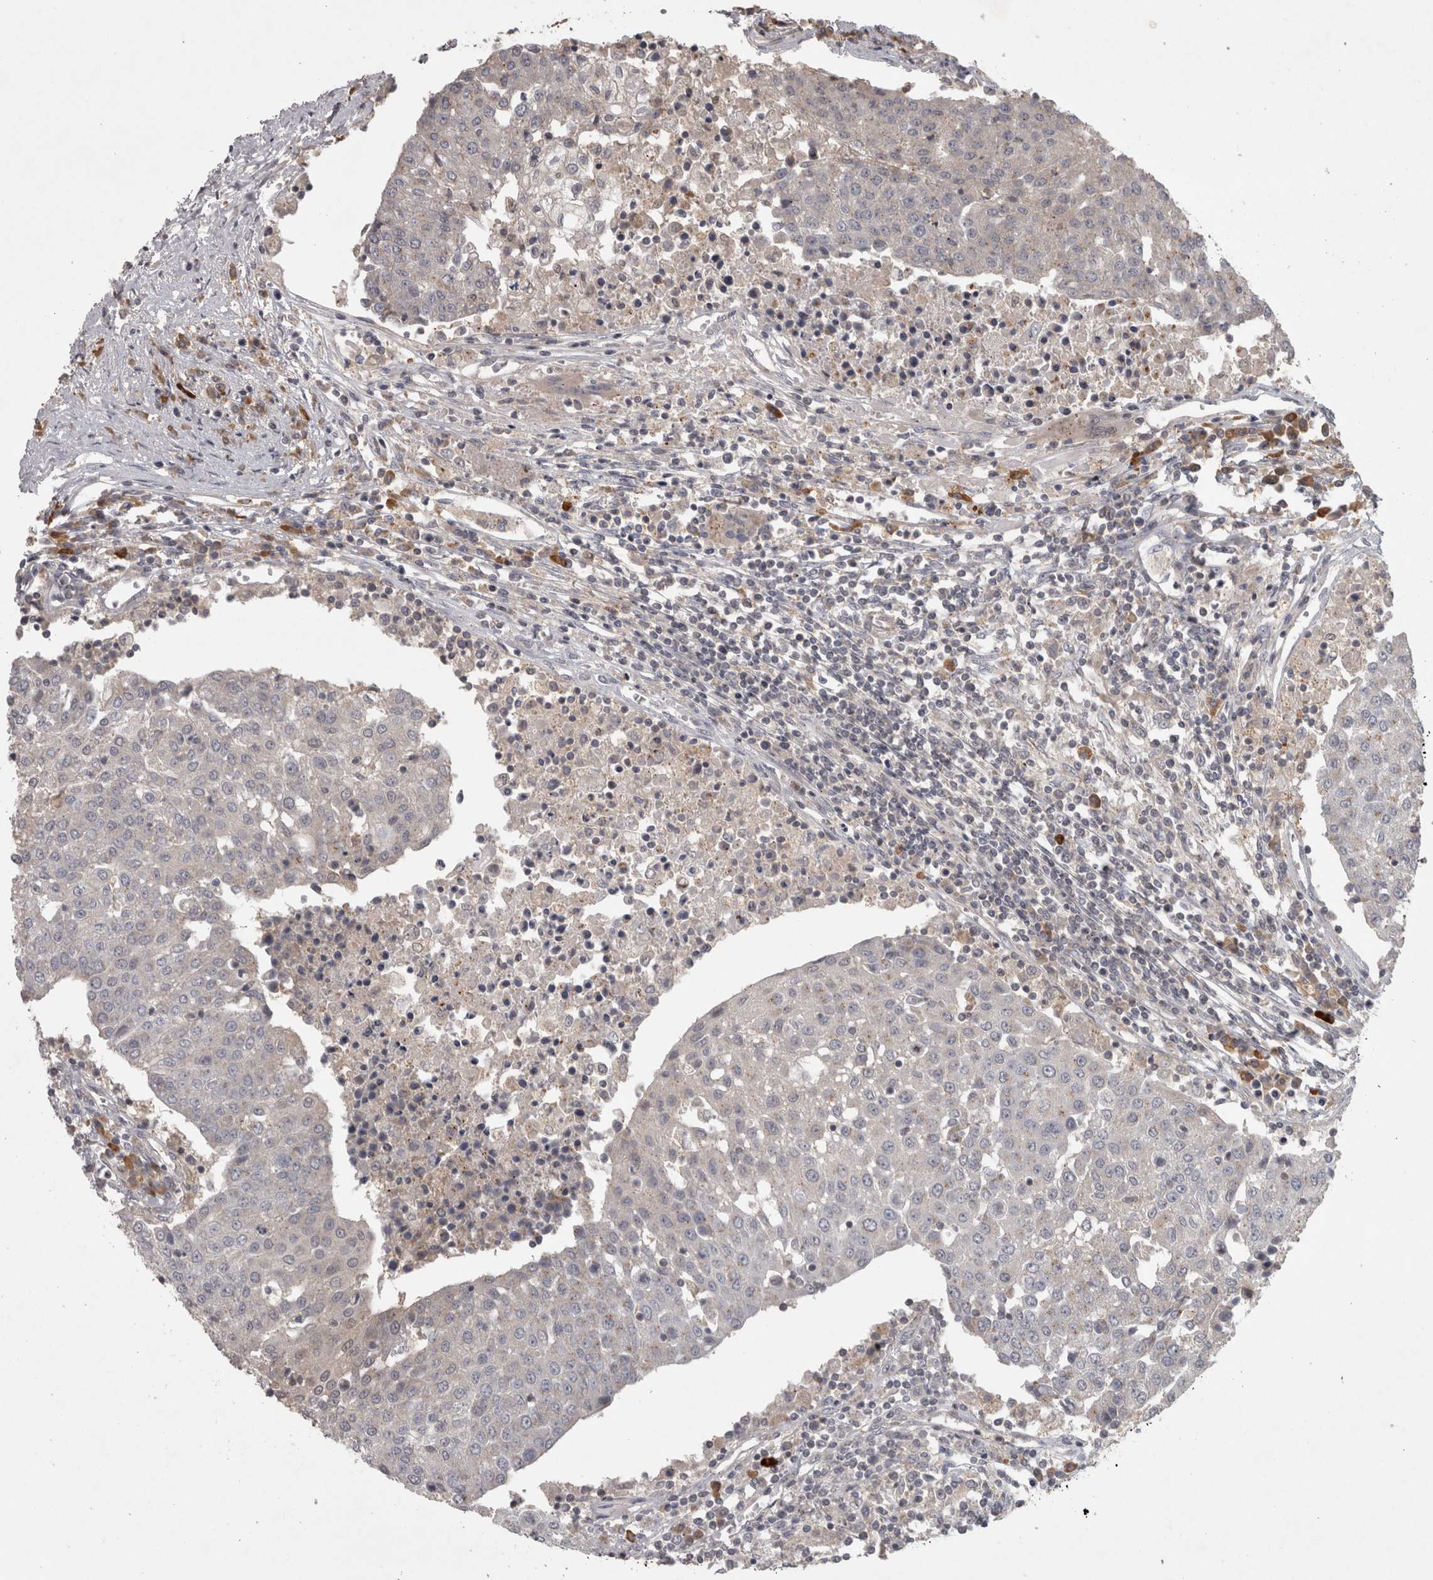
{"staining": {"intensity": "weak", "quantity": "<25%", "location": "cytoplasmic/membranous"}, "tissue": "urothelial cancer", "cell_type": "Tumor cells", "image_type": "cancer", "snomed": [{"axis": "morphology", "description": "Urothelial carcinoma, High grade"}, {"axis": "topography", "description": "Urinary bladder"}], "caption": "Immunohistochemistry (IHC) of human urothelial cancer demonstrates no staining in tumor cells.", "gene": "SLCO5A1", "patient": {"sex": "female", "age": 85}}